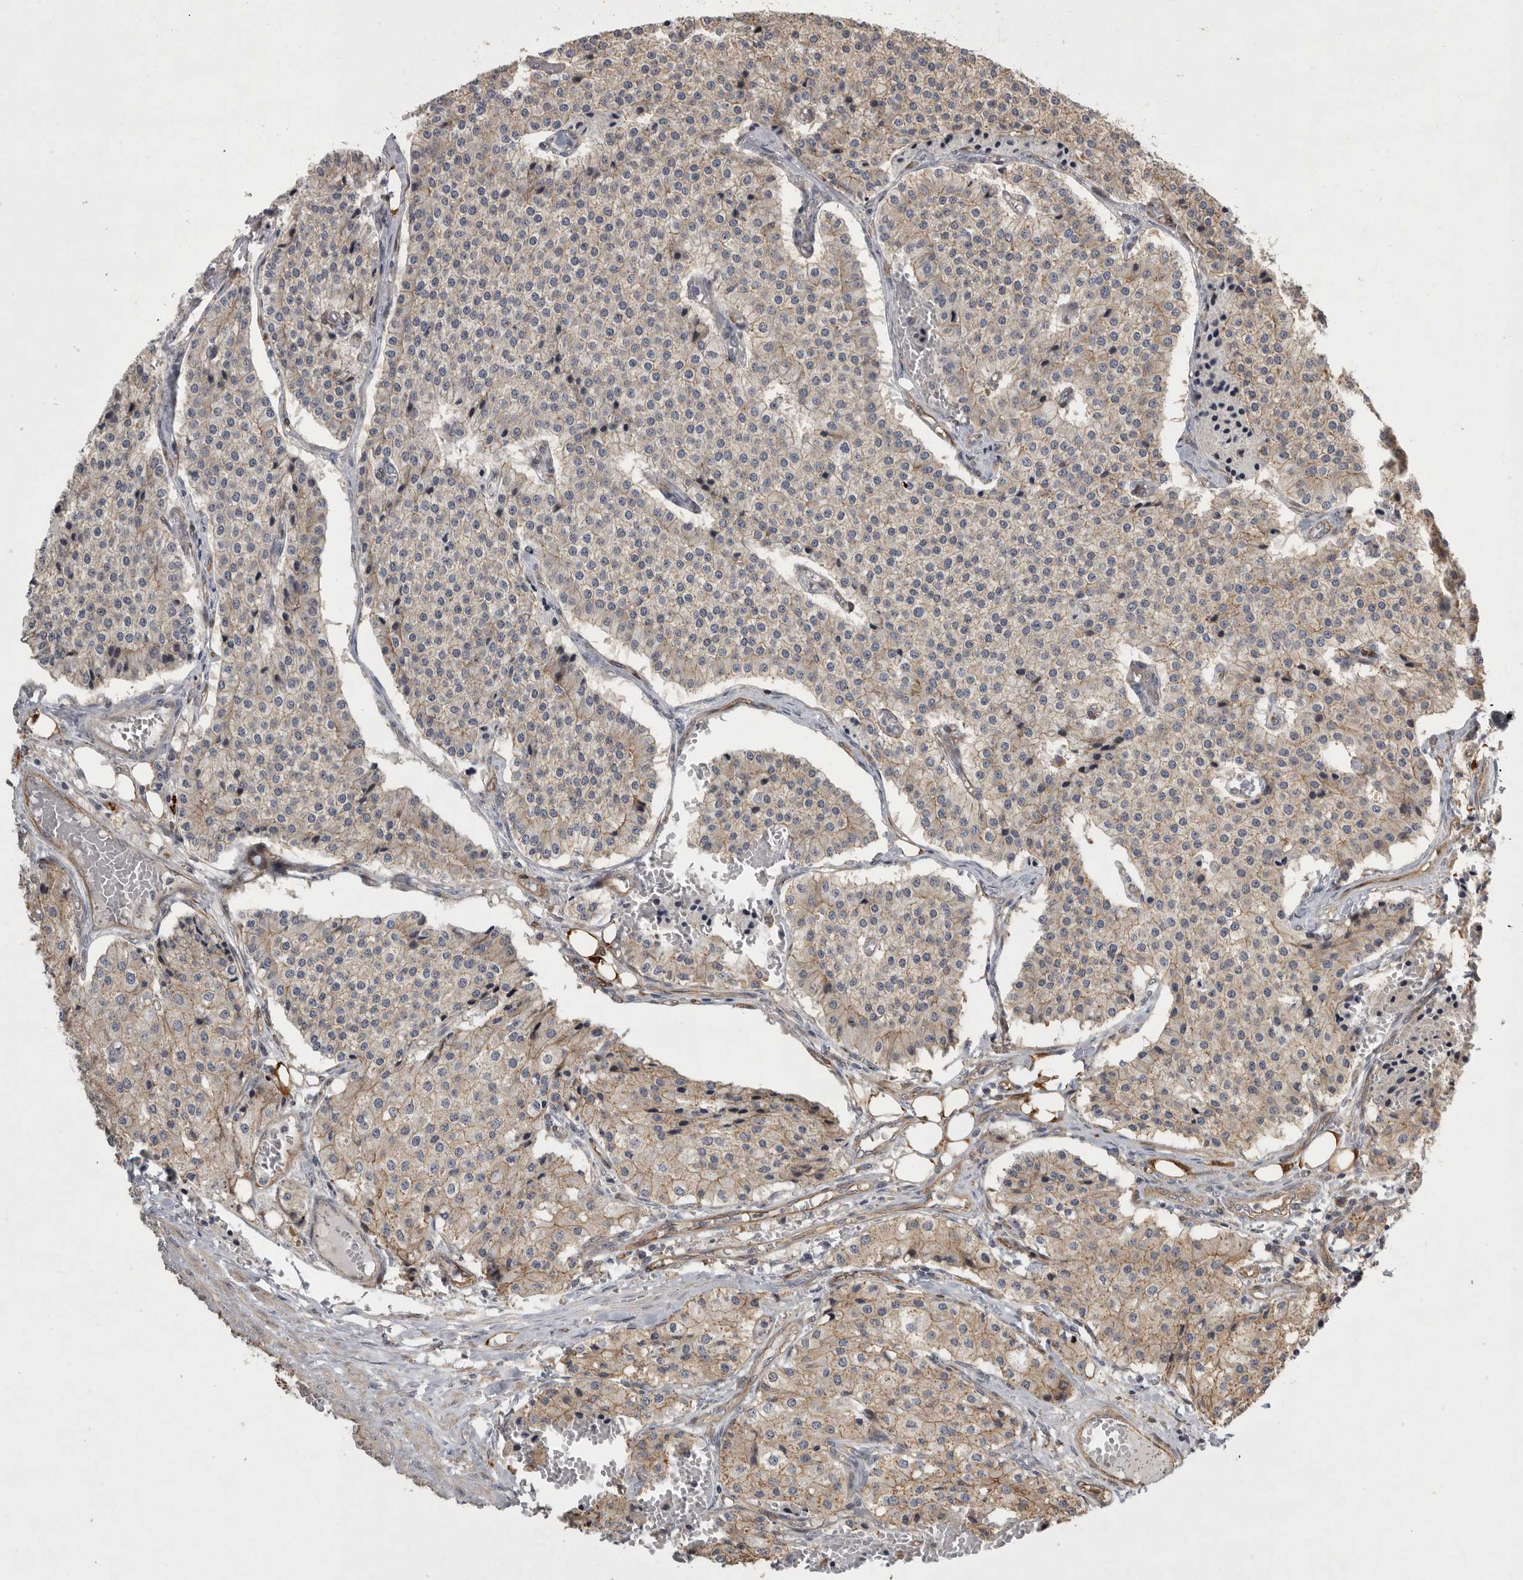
{"staining": {"intensity": "weak", "quantity": "25%-75%", "location": "cytoplasmic/membranous"}, "tissue": "carcinoid", "cell_type": "Tumor cells", "image_type": "cancer", "snomed": [{"axis": "morphology", "description": "Carcinoid, malignant, NOS"}, {"axis": "topography", "description": "Colon"}], "caption": "A photomicrograph of carcinoid (malignant) stained for a protein demonstrates weak cytoplasmic/membranous brown staining in tumor cells. (DAB IHC, brown staining for protein, blue staining for nuclei).", "gene": "MPDZ", "patient": {"sex": "female", "age": 52}}